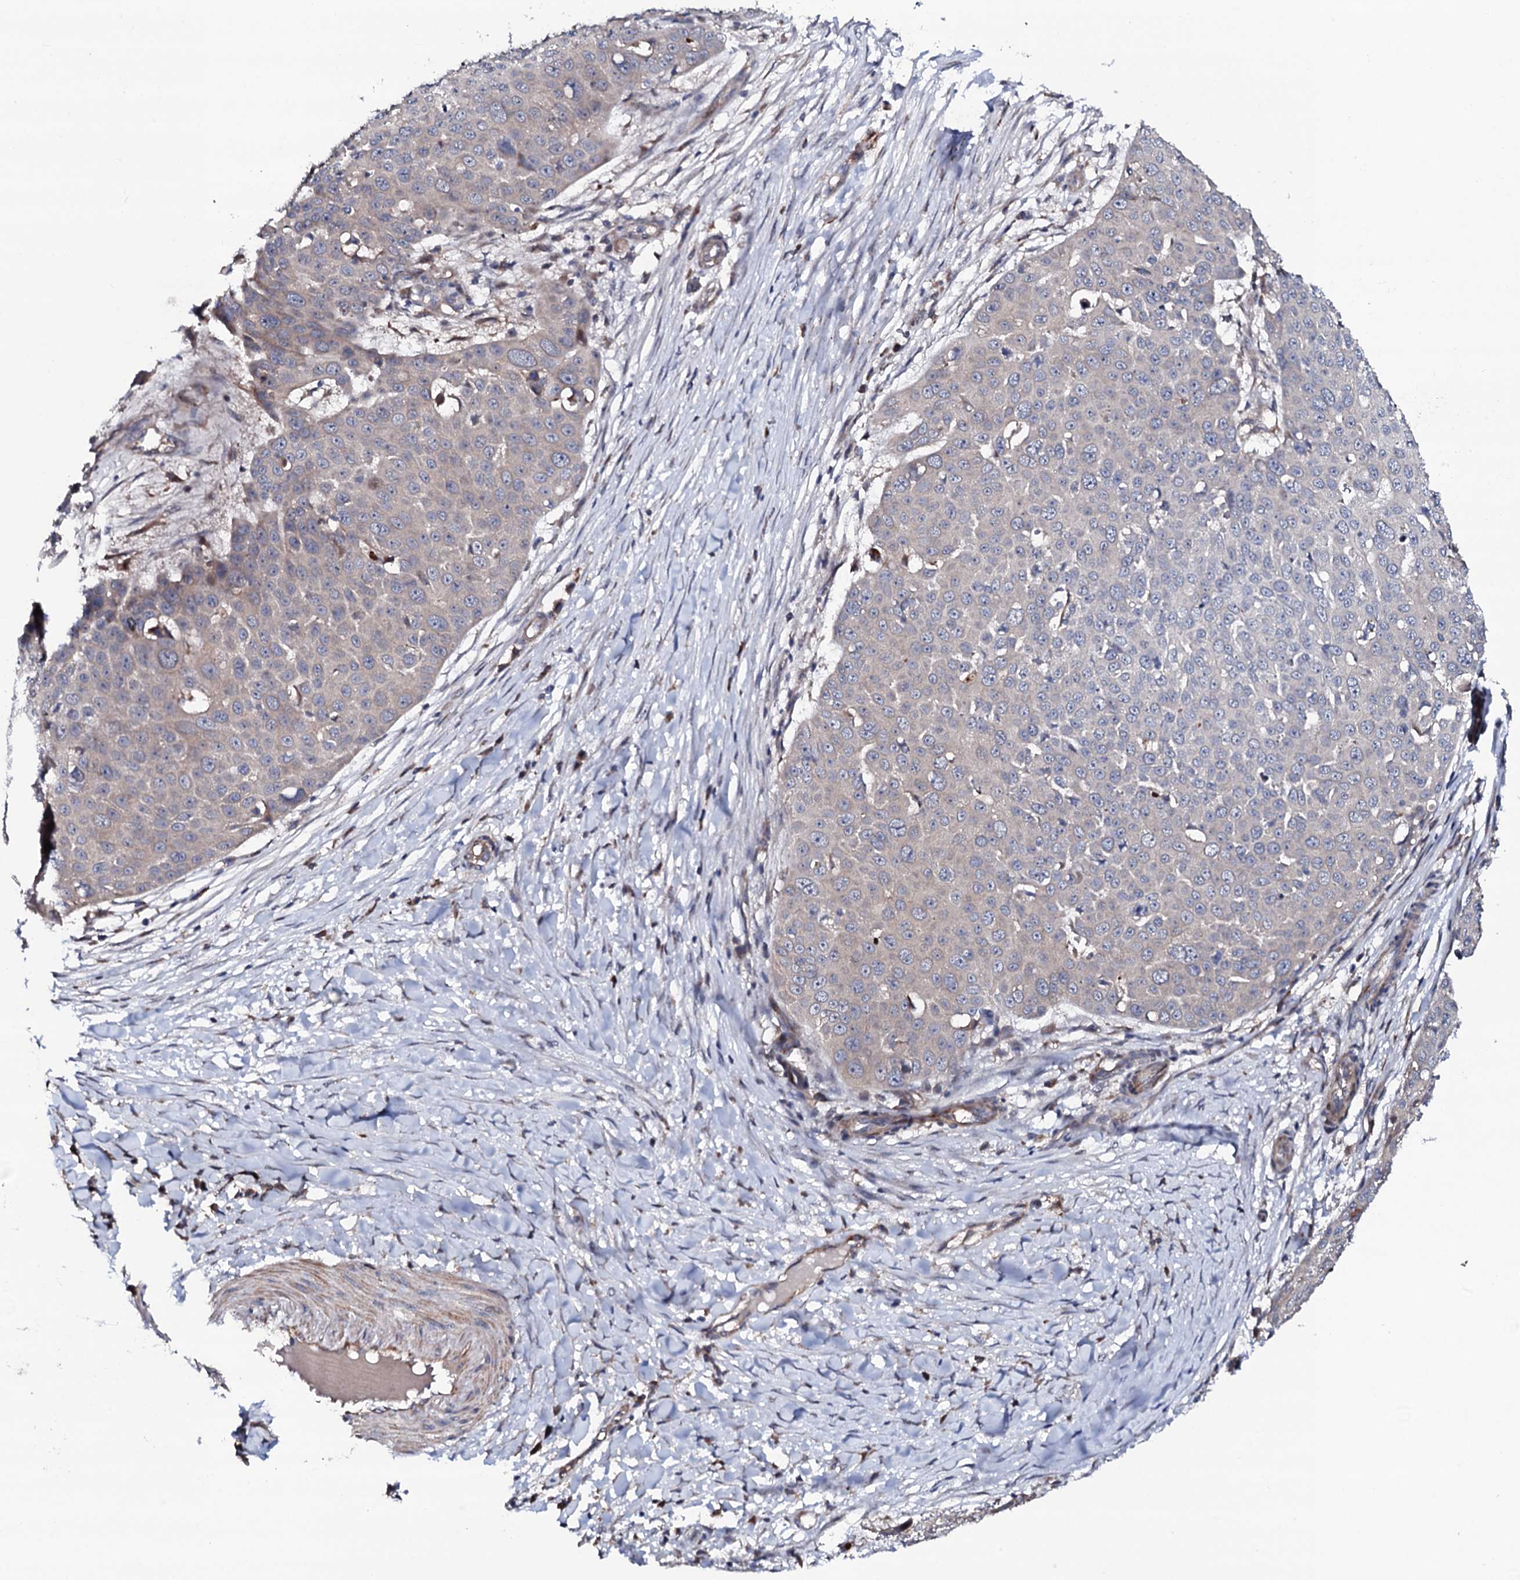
{"staining": {"intensity": "negative", "quantity": "none", "location": "none"}, "tissue": "skin cancer", "cell_type": "Tumor cells", "image_type": "cancer", "snomed": [{"axis": "morphology", "description": "Squamous cell carcinoma, NOS"}, {"axis": "topography", "description": "Skin"}], "caption": "High magnification brightfield microscopy of skin cancer stained with DAB (brown) and counterstained with hematoxylin (blue): tumor cells show no significant staining.", "gene": "CIAO2A", "patient": {"sex": "male", "age": 71}}